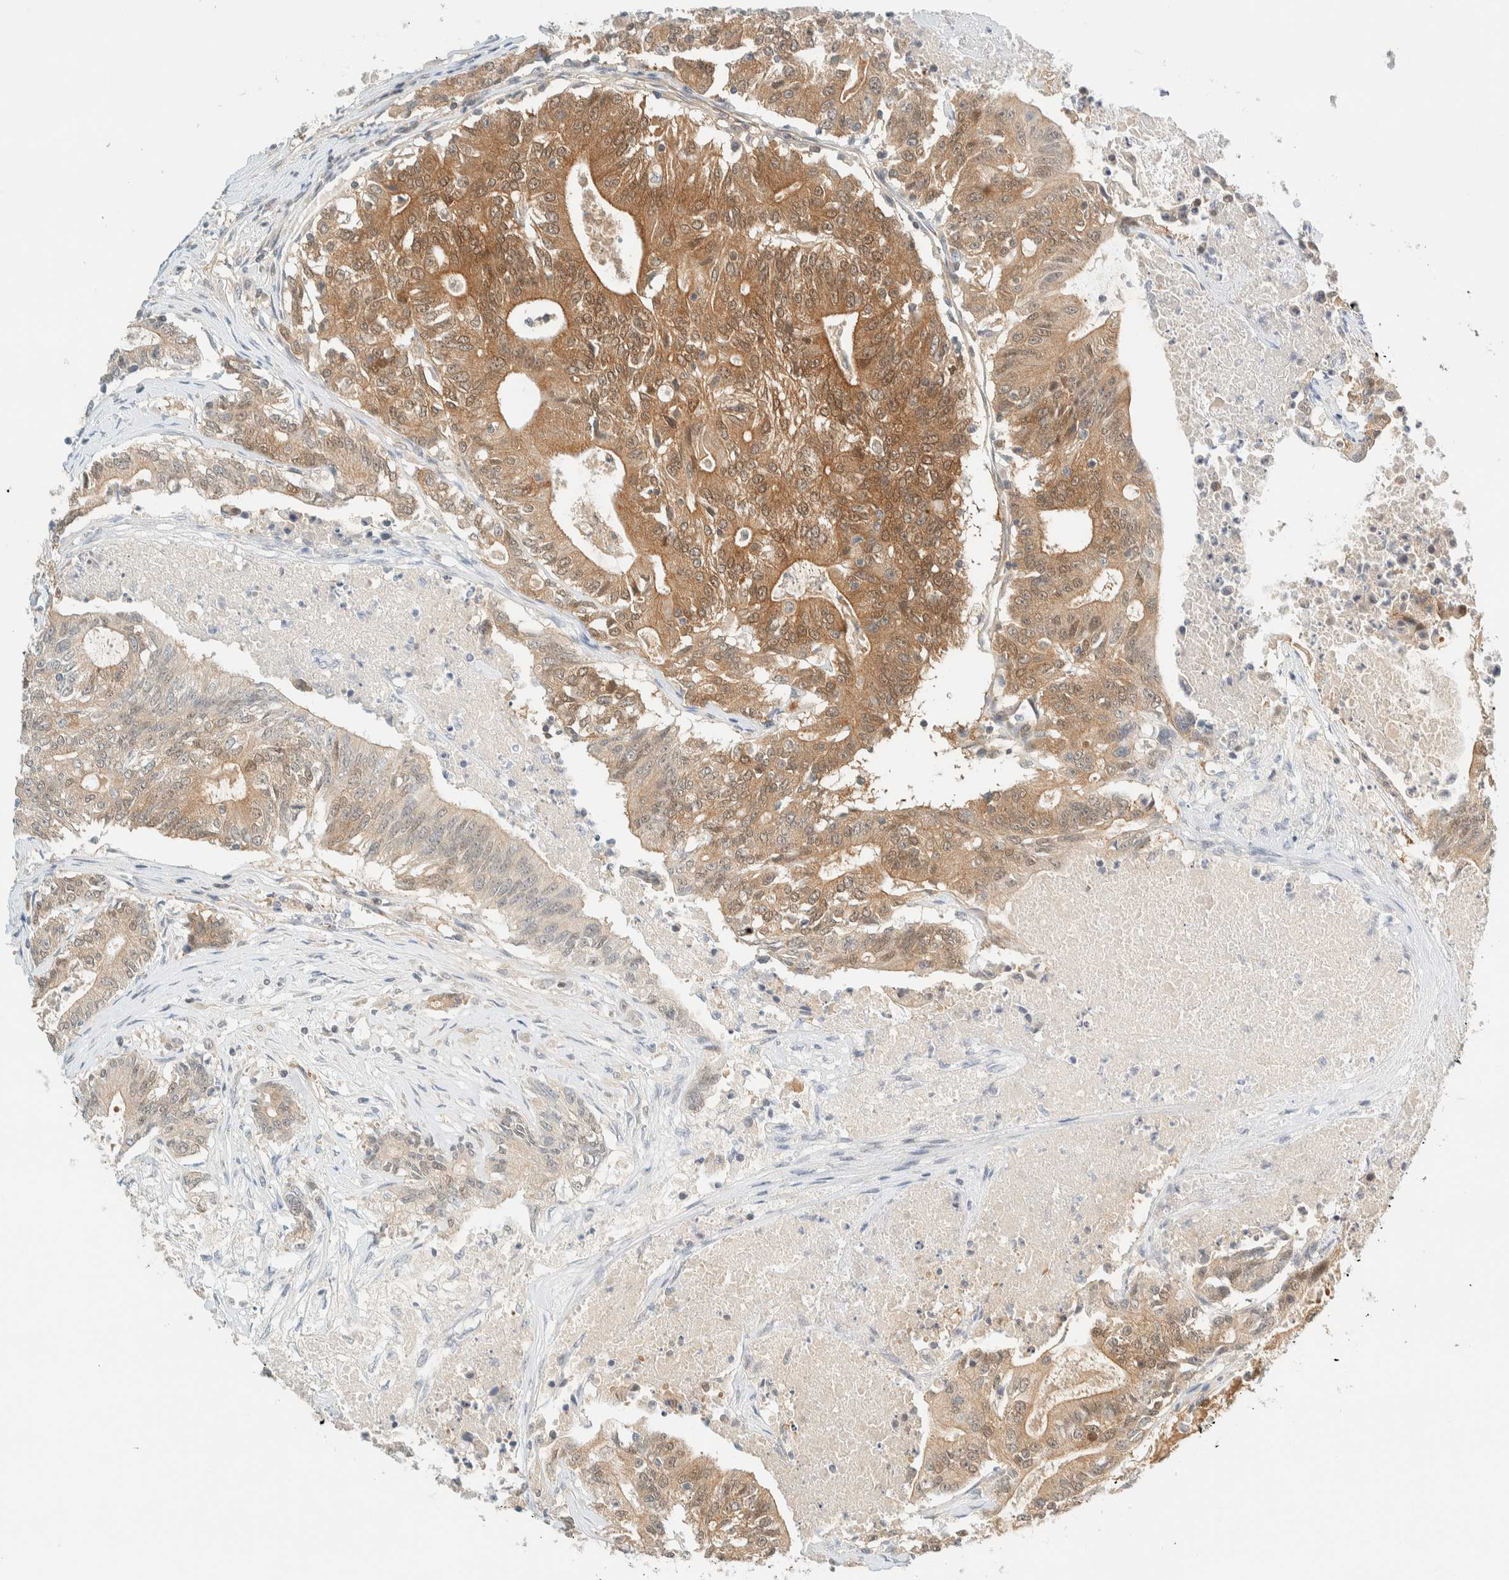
{"staining": {"intensity": "moderate", "quantity": ">75%", "location": "cytoplasmic/membranous"}, "tissue": "colorectal cancer", "cell_type": "Tumor cells", "image_type": "cancer", "snomed": [{"axis": "morphology", "description": "Adenocarcinoma, NOS"}, {"axis": "topography", "description": "Colon"}], "caption": "Immunohistochemical staining of human colorectal cancer shows medium levels of moderate cytoplasmic/membranous protein positivity in approximately >75% of tumor cells.", "gene": "PCYT2", "patient": {"sex": "female", "age": 77}}